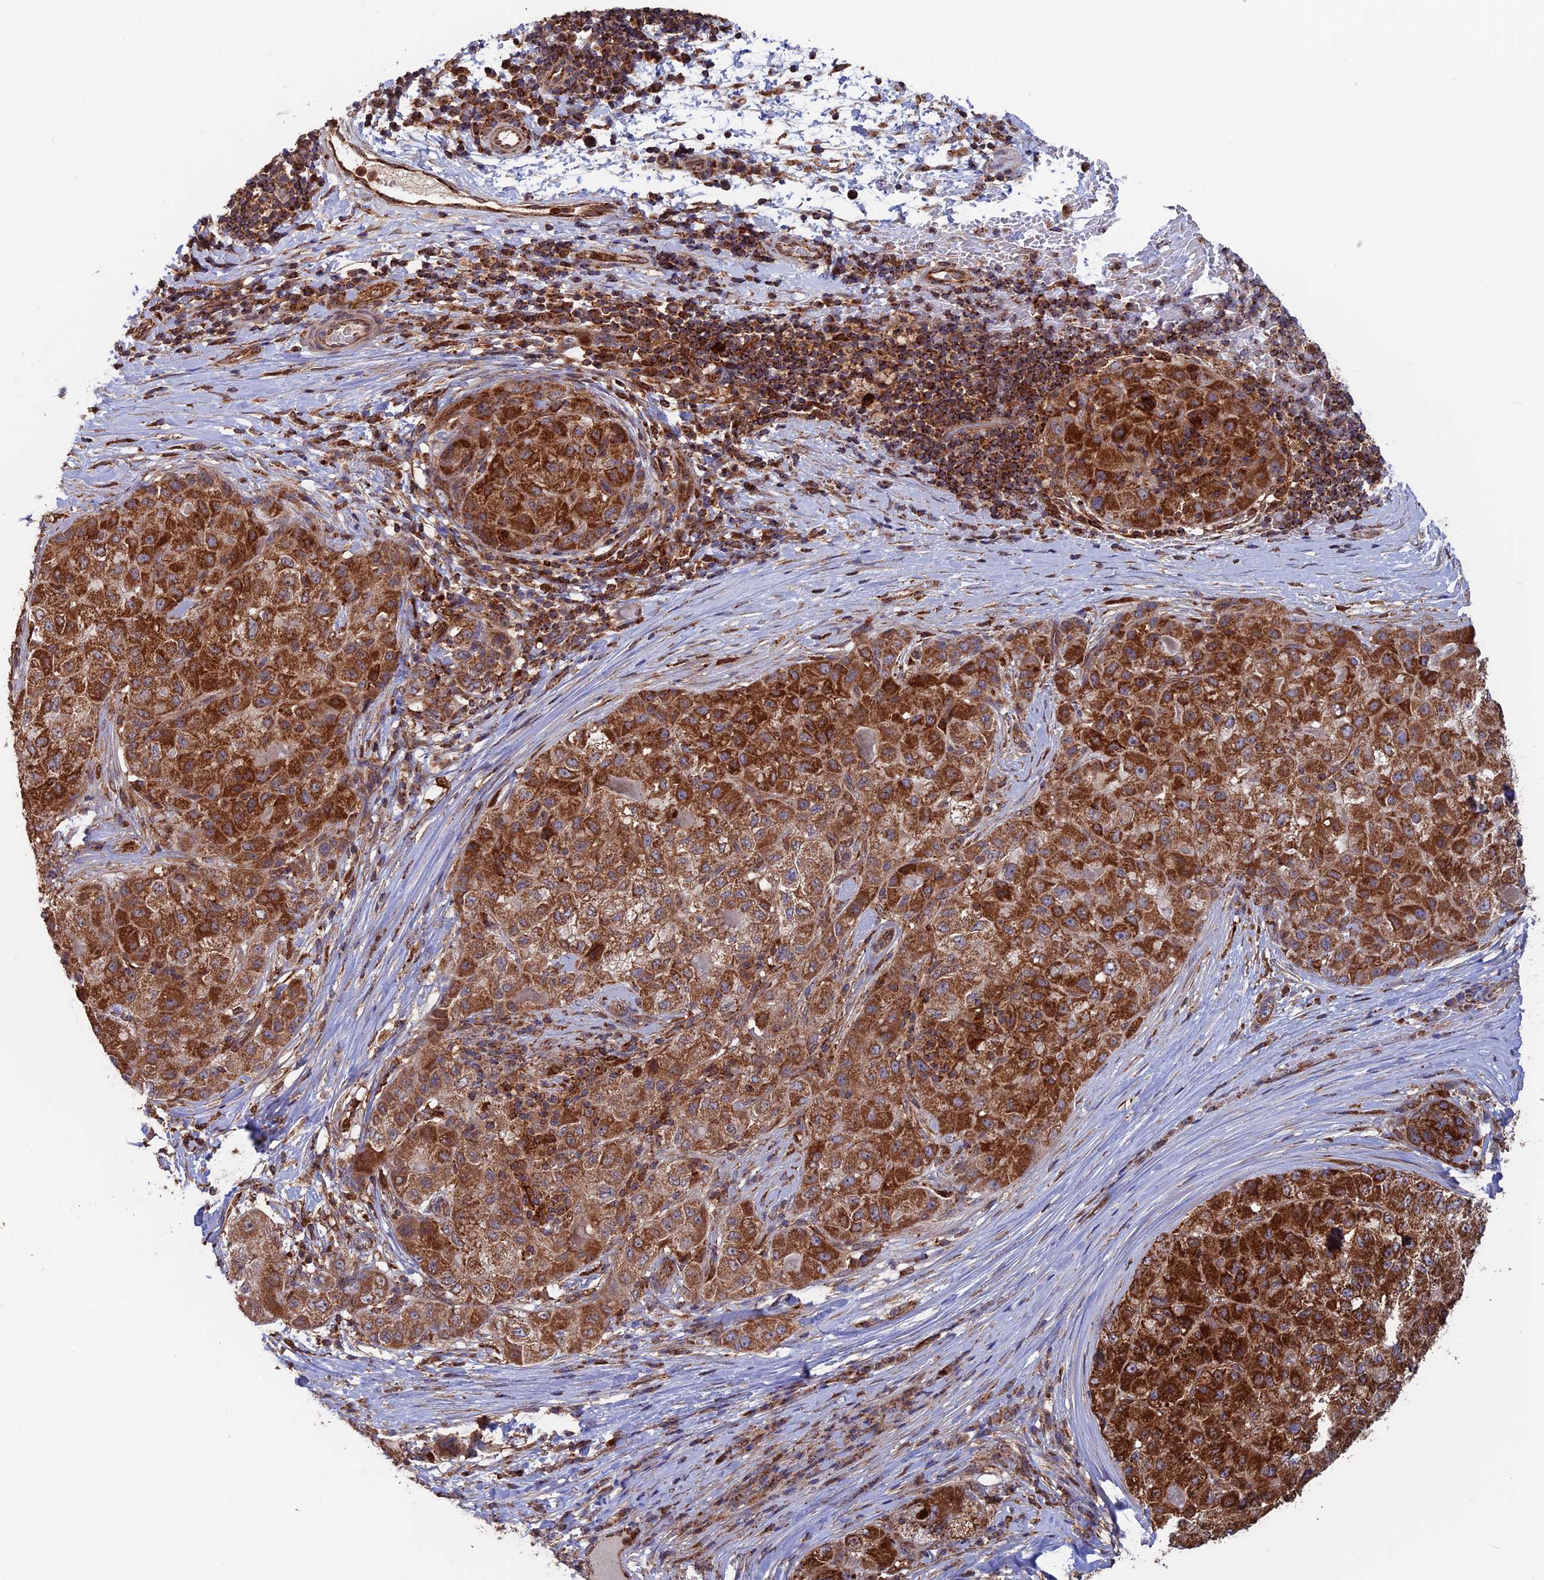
{"staining": {"intensity": "strong", "quantity": ">75%", "location": "cytoplasmic/membranous"}, "tissue": "liver cancer", "cell_type": "Tumor cells", "image_type": "cancer", "snomed": [{"axis": "morphology", "description": "Carcinoma, Hepatocellular, NOS"}, {"axis": "topography", "description": "Liver"}], "caption": "This micrograph displays immunohistochemistry (IHC) staining of liver hepatocellular carcinoma, with high strong cytoplasmic/membranous staining in approximately >75% of tumor cells.", "gene": "DTYMK", "patient": {"sex": "male", "age": 80}}